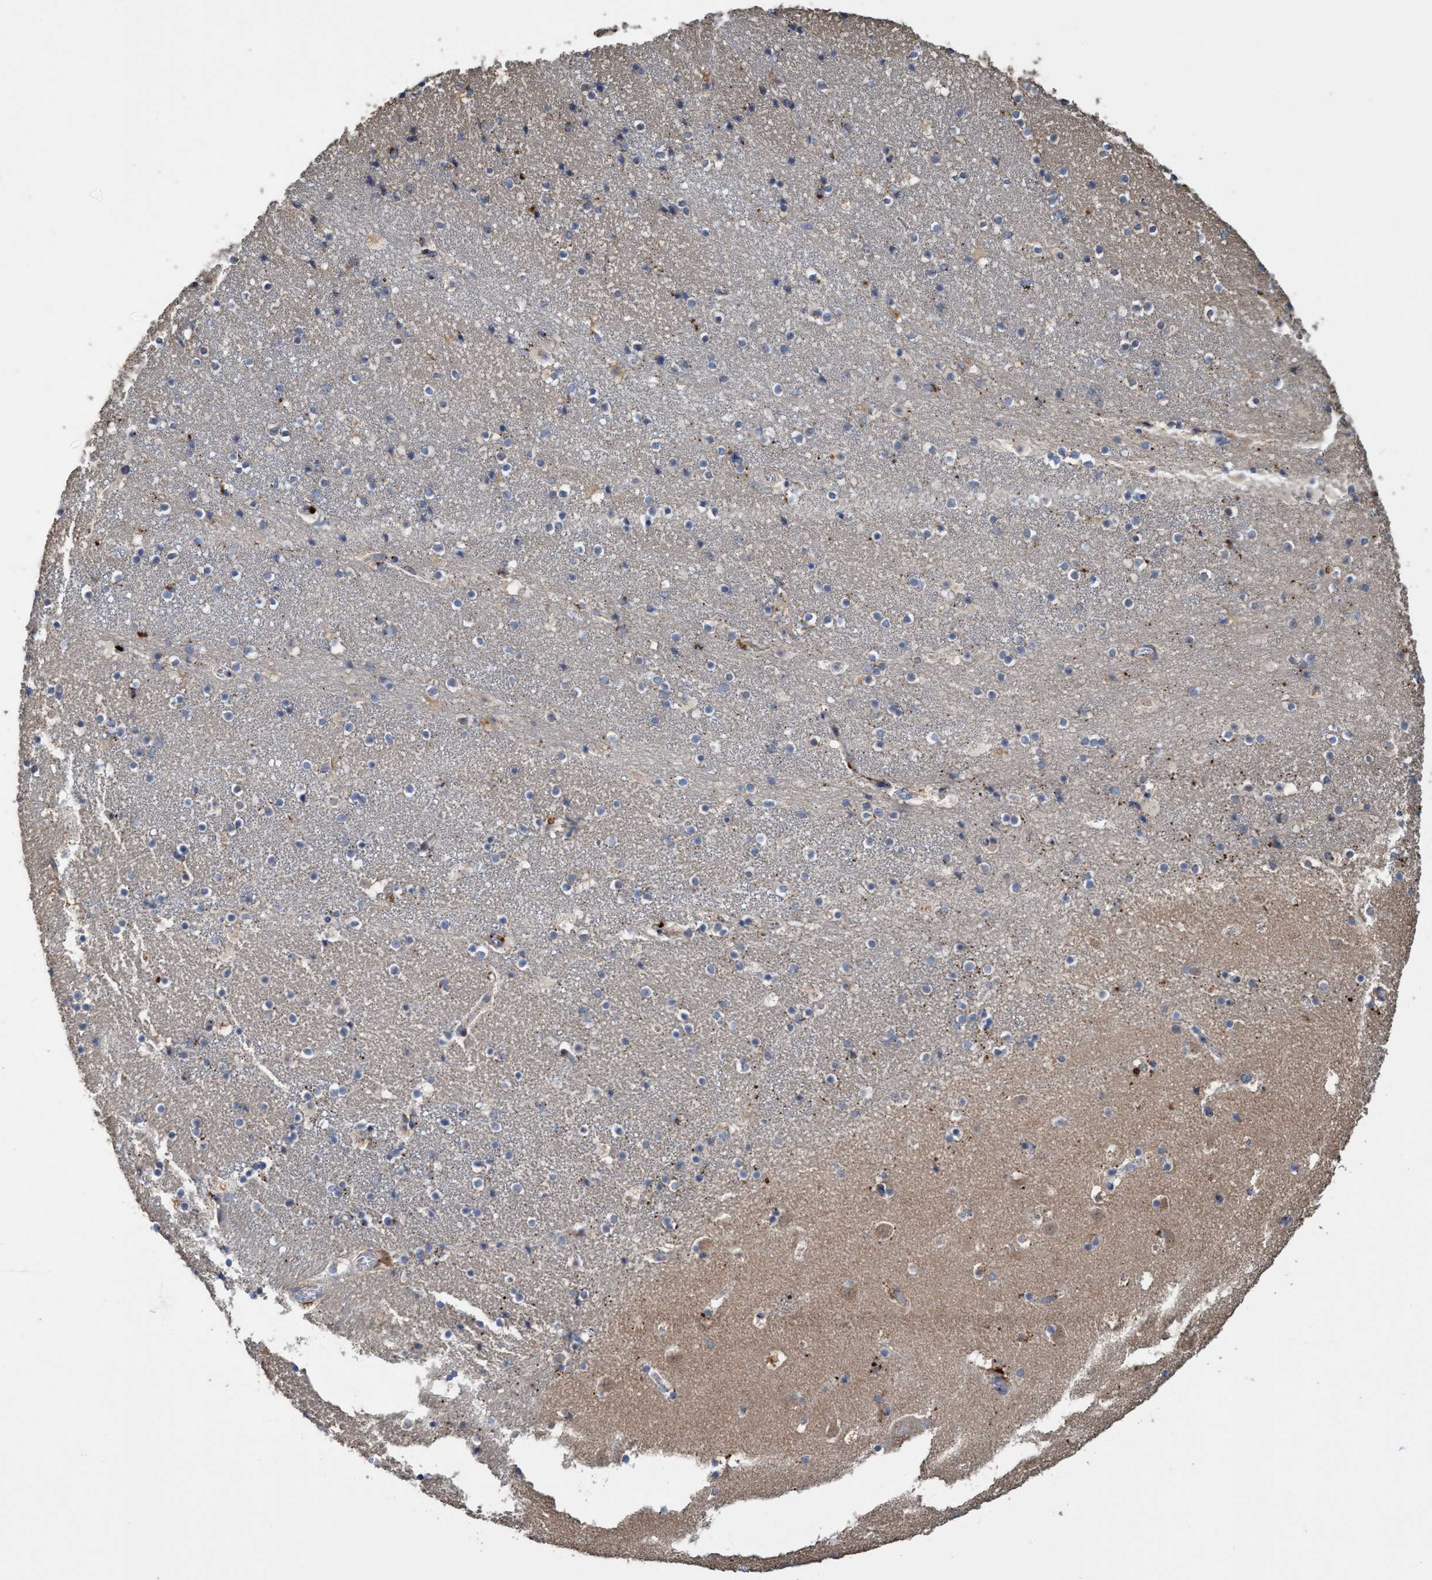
{"staining": {"intensity": "moderate", "quantity": "<25%", "location": "cytoplasmic/membranous"}, "tissue": "caudate", "cell_type": "Glial cells", "image_type": "normal", "snomed": [{"axis": "morphology", "description": "Normal tissue, NOS"}, {"axis": "topography", "description": "Lateral ventricle wall"}], "caption": "The histopathology image reveals a brown stain indicating the presence of a protein in the cytoplasmic/membranous of glial cells in caudate. The protein is stained brown, and the nuclei are stained in blue (DAB (3,3'-diaminobenzidine) IHC with brightfield microscopy, high magnification).", "gene": "BBS9", "patient": {"sex": "male", "age": 45}}